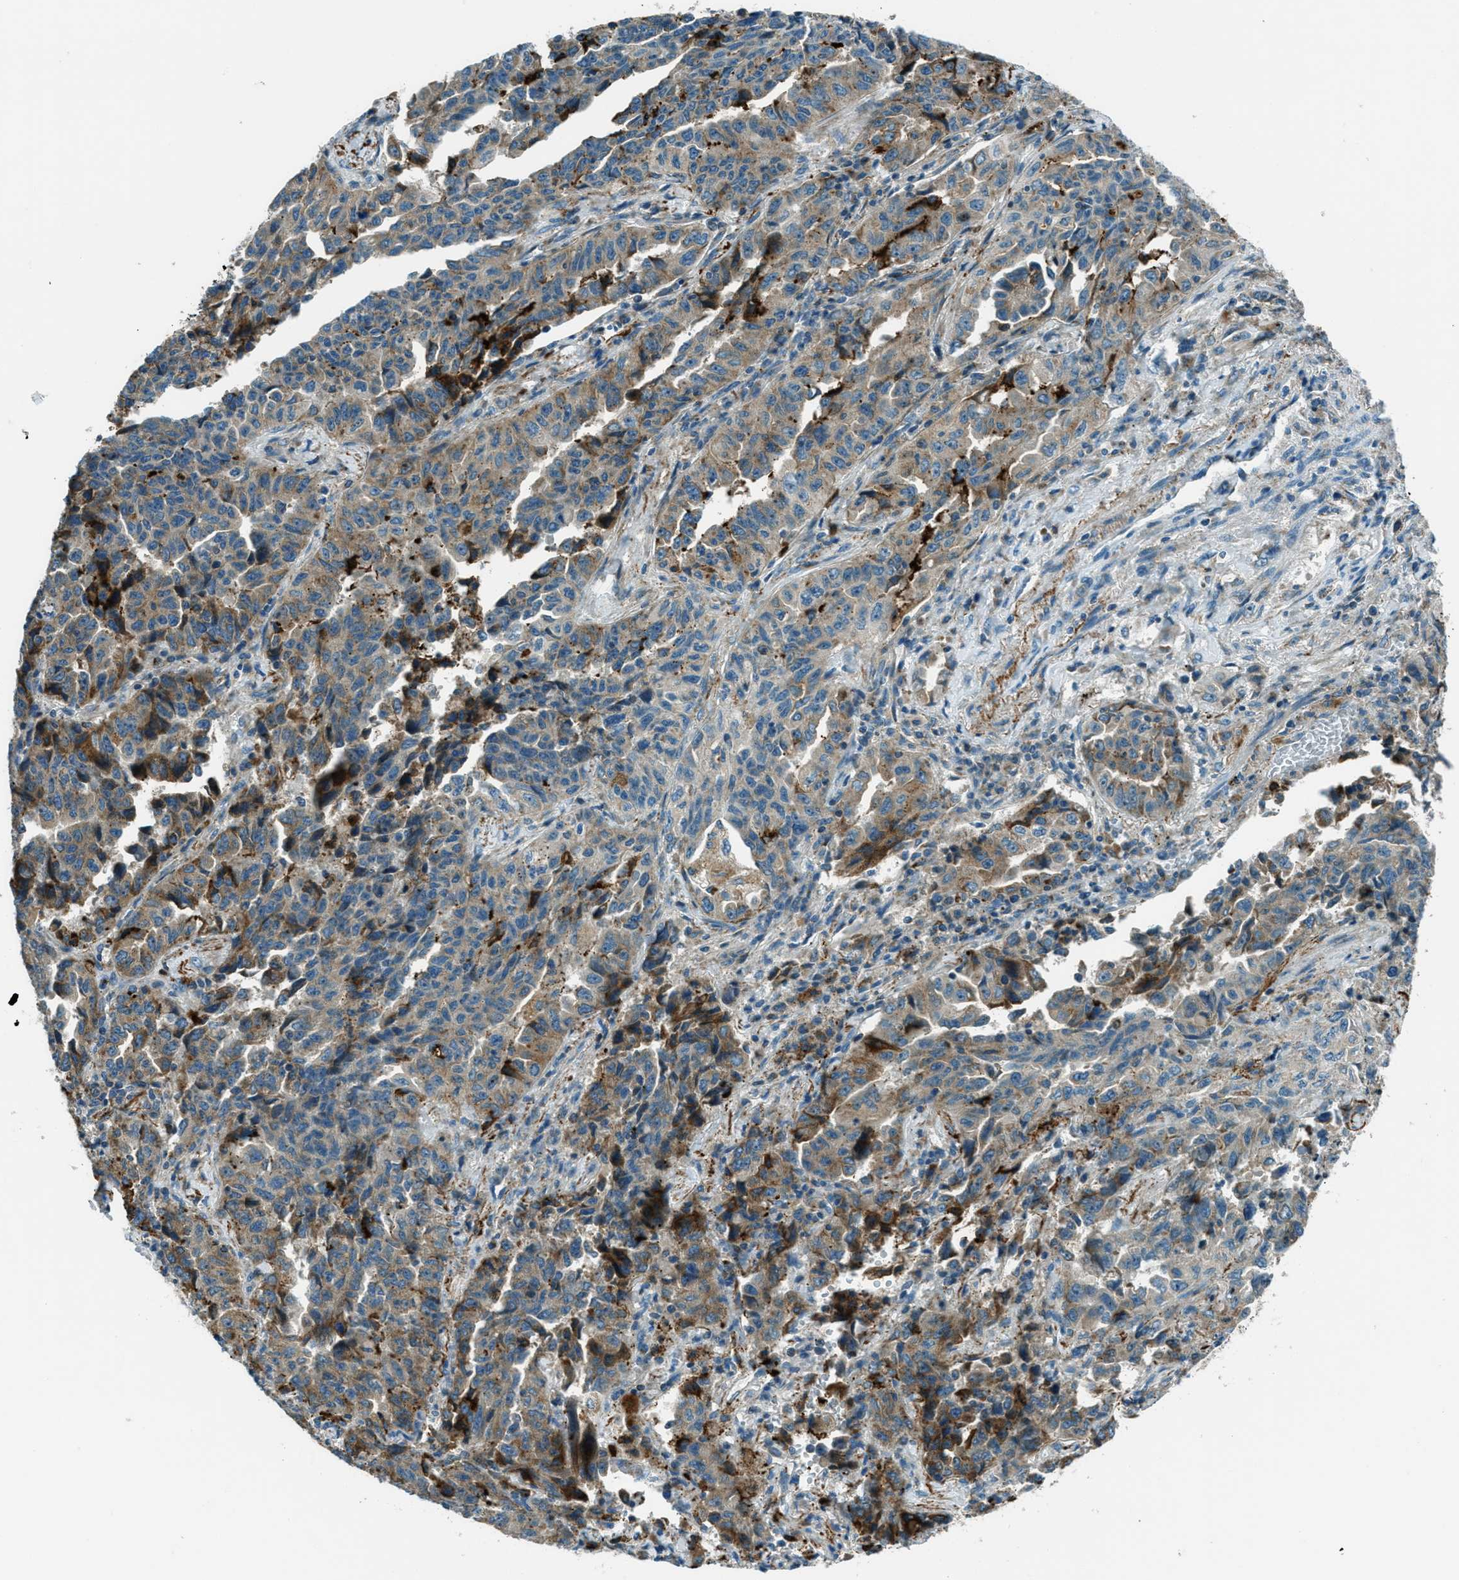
{"staining": {"intensity": "moderate", "quantity": "25%-75%", "location": "cytoplasmic/membranous"}, "tissue": "lung cancer", "cell_type": "Tumor cells", "image_type": "cancer", "snomed": [{"axis": "morphology", "description": "Adenocarcinoma, NOS"}, {"axis": "topography", "description": "Lung"}], "caption": "About 25%-75% of tumor cells in human adenocarcinoma (lung) demonstrate moderate cytoplasmic/membranous protein staining as visualized by brown immunohistochemical staining.", "gene": "FAR1", "patient": {"sex": "female", "age": 51}}